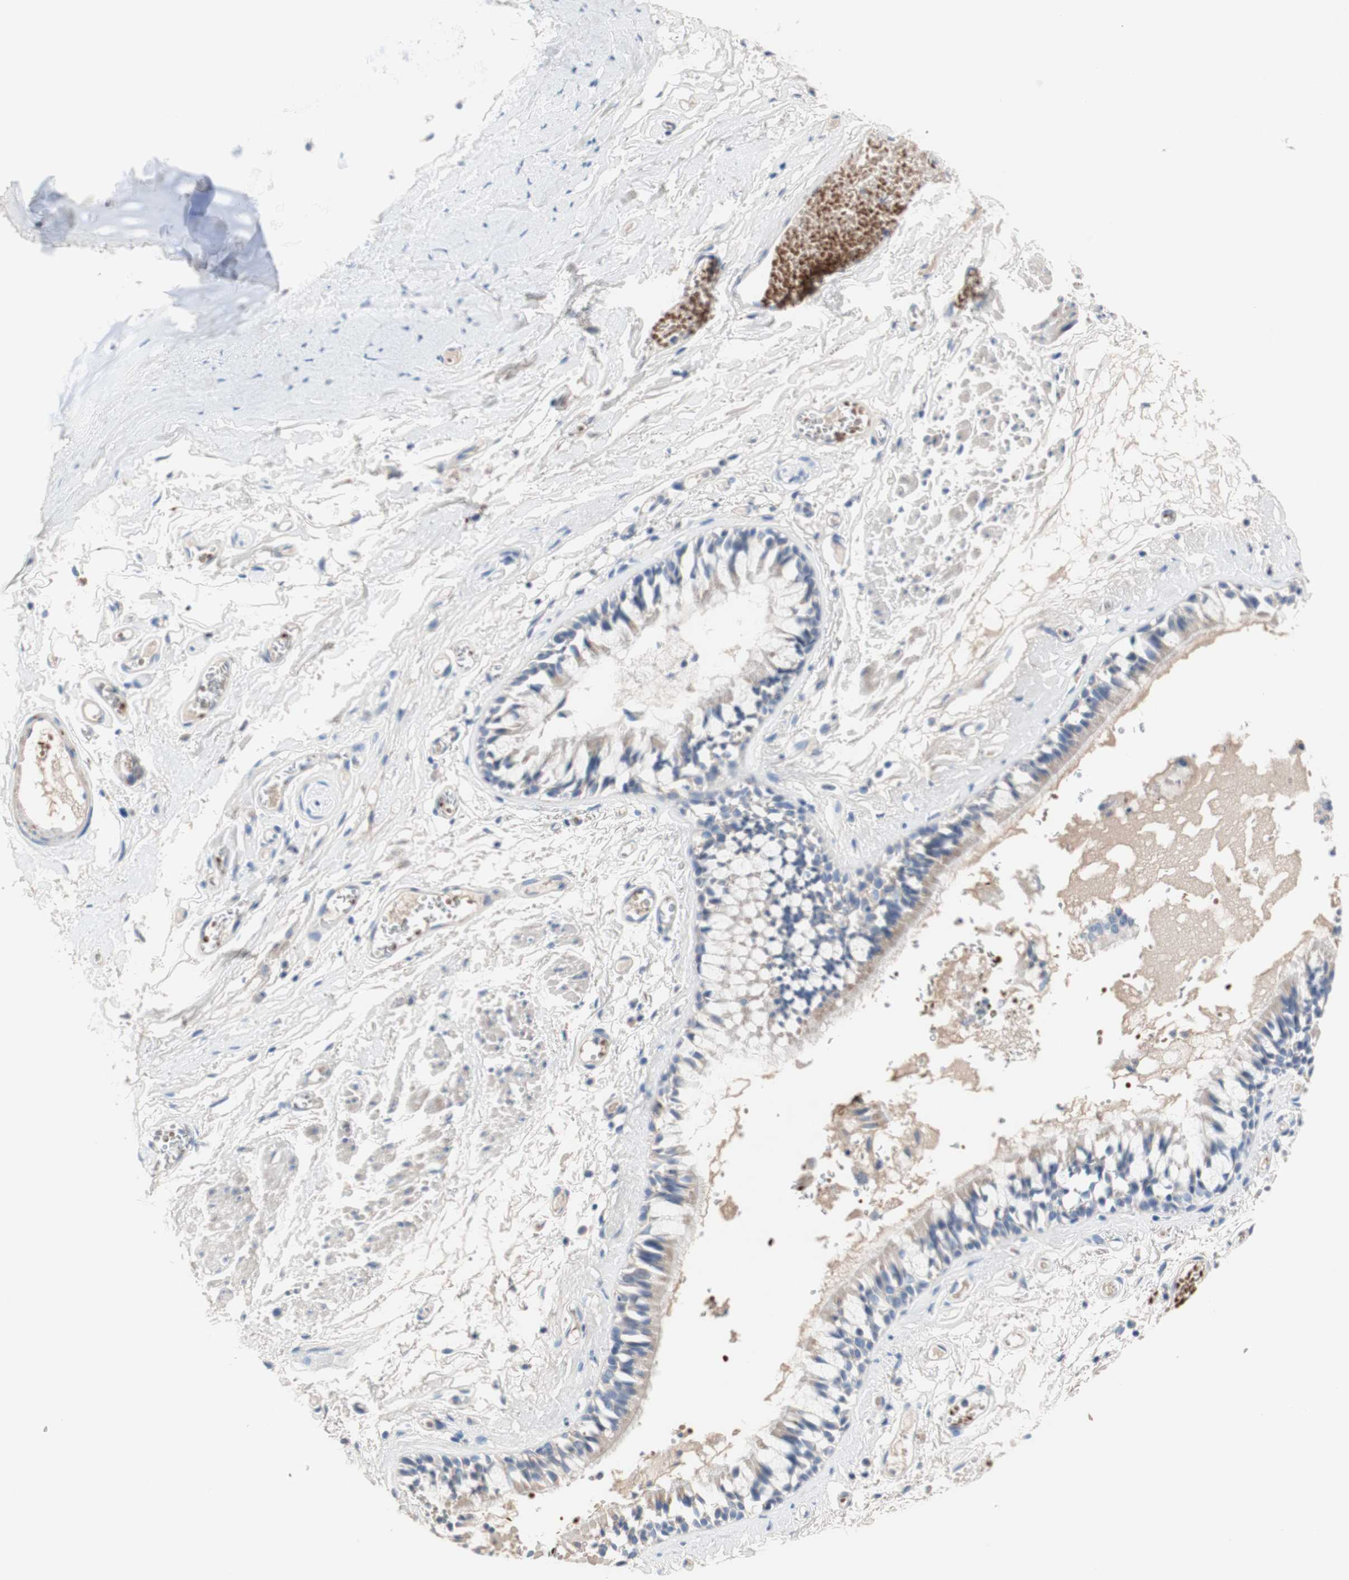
{"staining": {"intensity": "moderate", "quantity": "25%-75%", "location": "cytoplasmic/membranous"}, "tissue": "bronchus", "cell_type": "Respiratory epithelial cells", "image_type": "normal", "snomed": [{"axis": "morphology", "description": "Normal tissue, NOS"}, {"axis": "morphology", "description": "Inflammation, NOS"}, {"axis": "topography", "description": "Cartilage tissue"}, {"axis": "topography", "description": "Lung"}], "caption": "Protein analysis of normal bronchus exhibits moderate cytoplasmic/membranous expression in about 25%-75% of respiratory epithelial cells.", "gene": "CDON", "patient": {"sex": "male", "age": 71}}